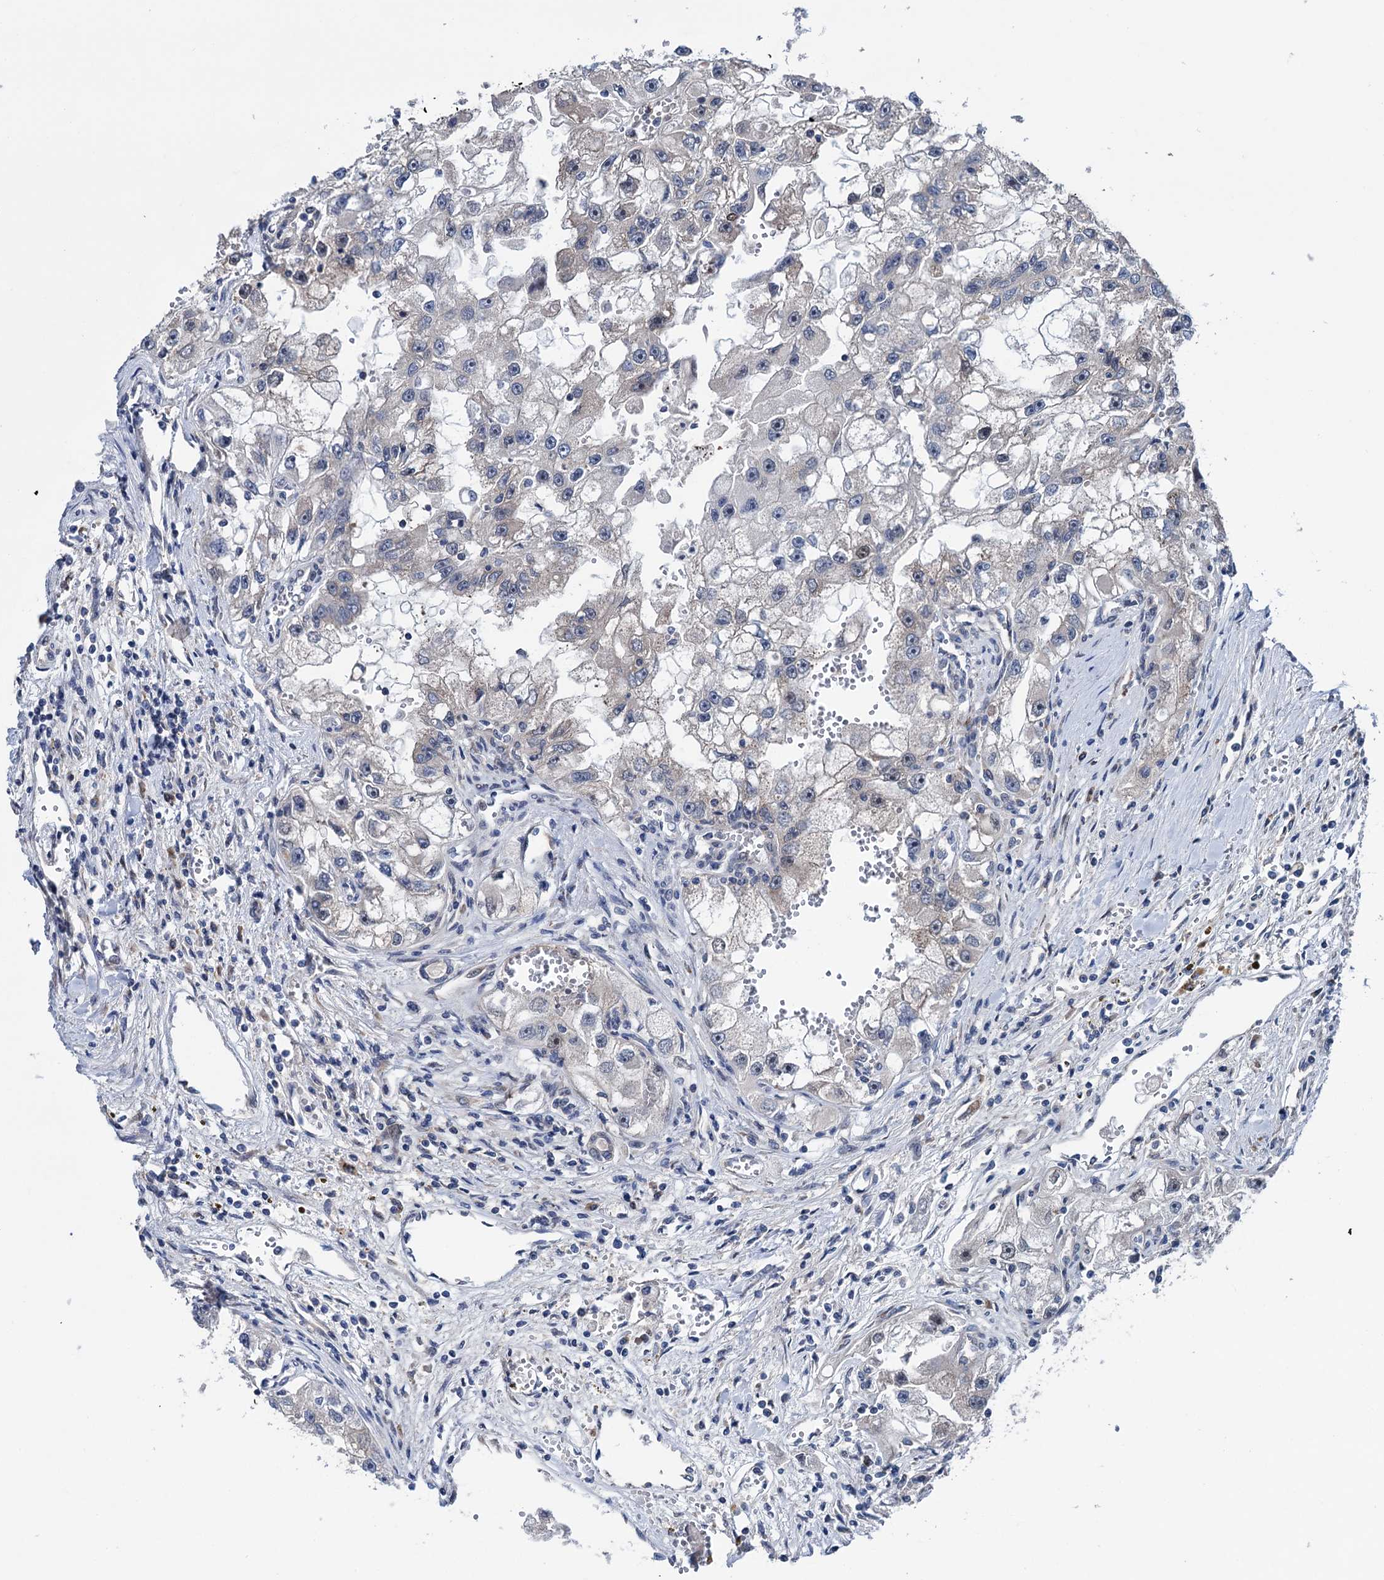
{"staining": {"intensity": "negative", "quantity": "none", "location": "none"}, "tissue": "renal cancer", "cell_type": "Tumor cells", "image_type": "cancer", "snomed": [{"axis": "morphology", "description": "Adenocarcinoma, NOS"}, {"axis": "topography", "description": "Kidney"}], "caption": "Tumor cells show no significant protein expression in adenocarcinoma (renal). Nuclei are stained in blue.", "gene": "EYA4", "patient": {"sex": "male", "age": 63}}